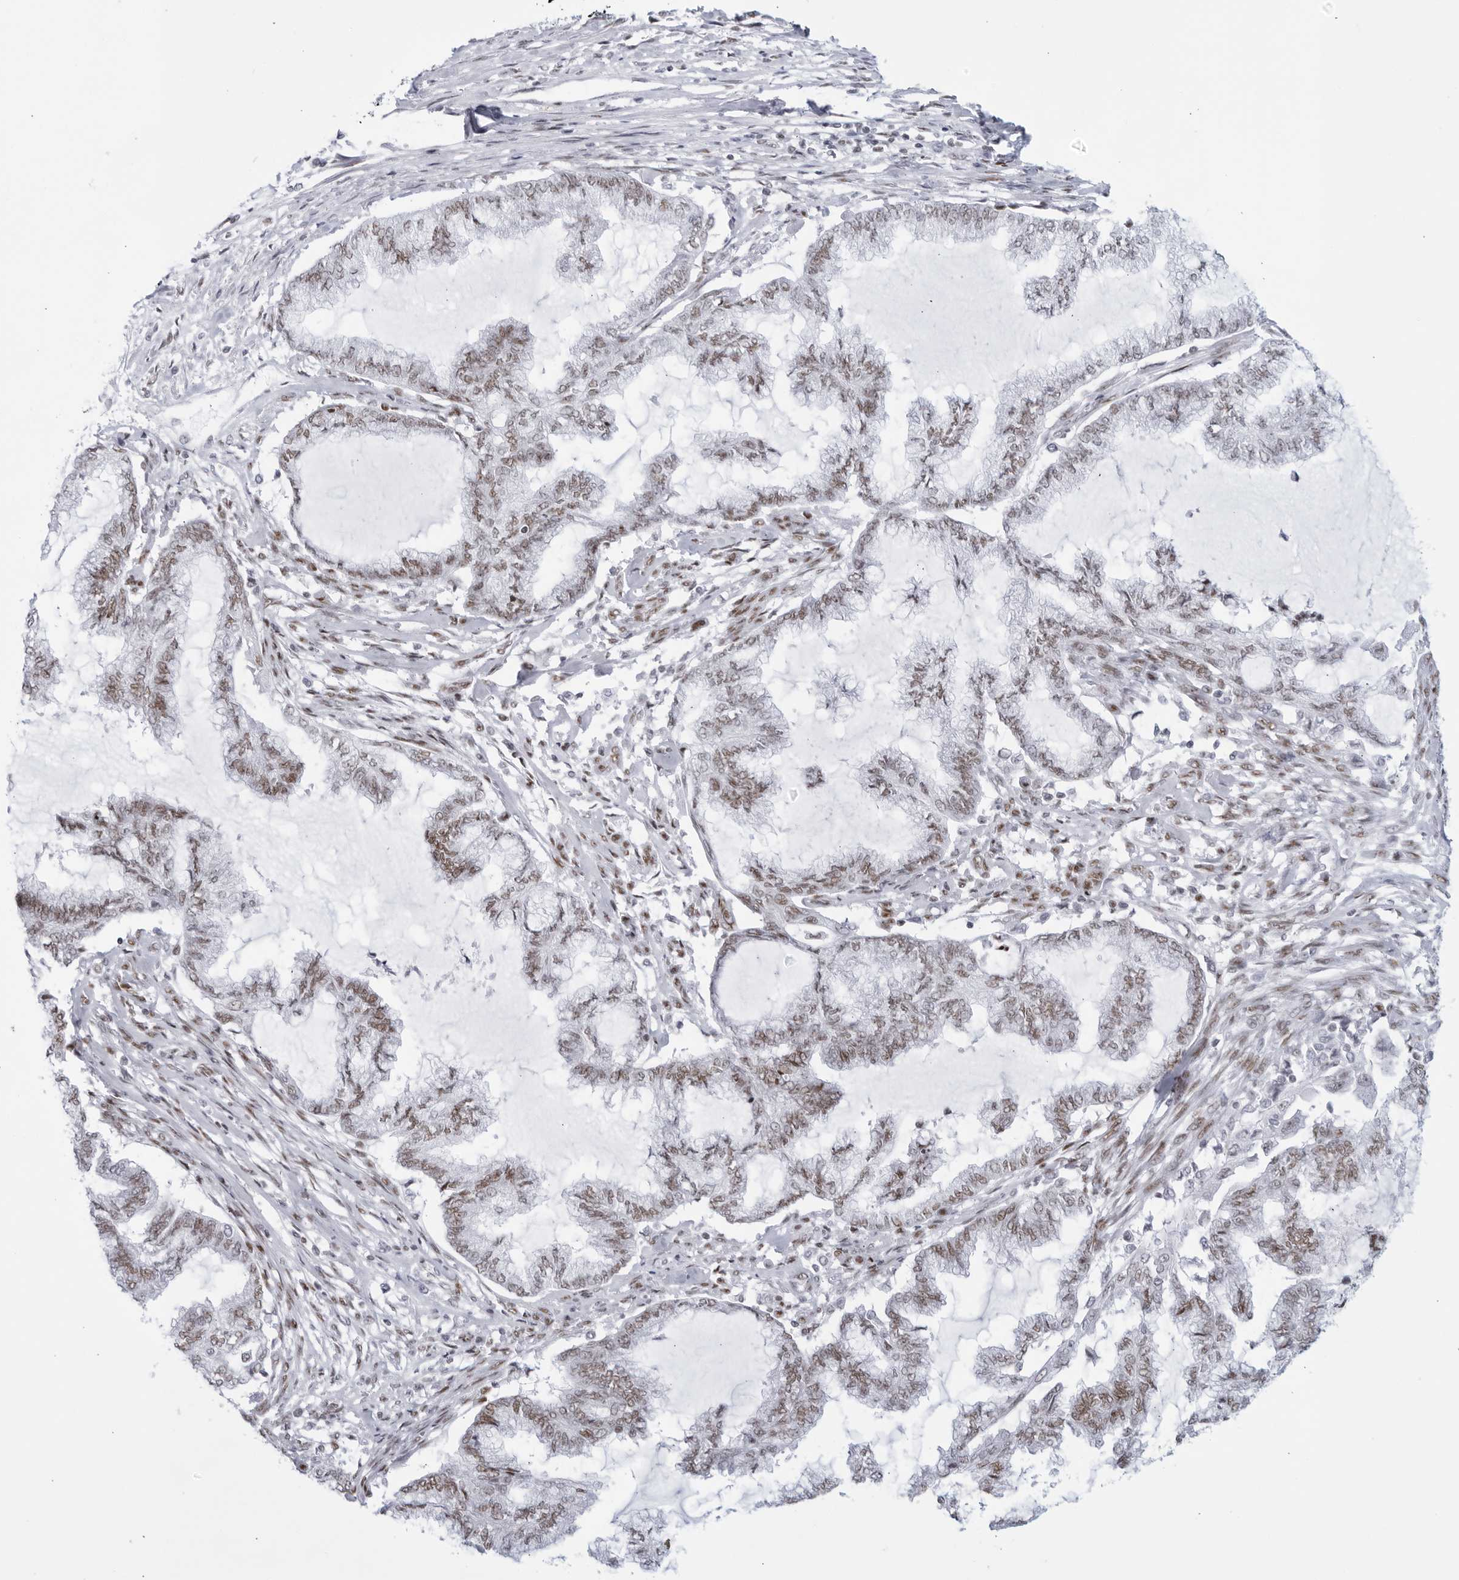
{"staining": {"intensity": "moderate", "quantity": "25%-75%", "location": "nuclear"}, "tissue": "endometrial cancer", "cell_type": "Tumor cells", "image_type": "cancer", "snomed": [{"axis": "morphology", "description": "Adenocarcinoma, NOS"}, {"axis": "topography", "description": "Endometrium"}], "caption": "There is medium levels of moderate nuclear staining in tumor cells of adenocarcinoma (endometrial), as demonstrated by immunohistochemical staining (brown color).", "gene": "HP1BP3", "patient": {"sex": "female", "age": 86}}